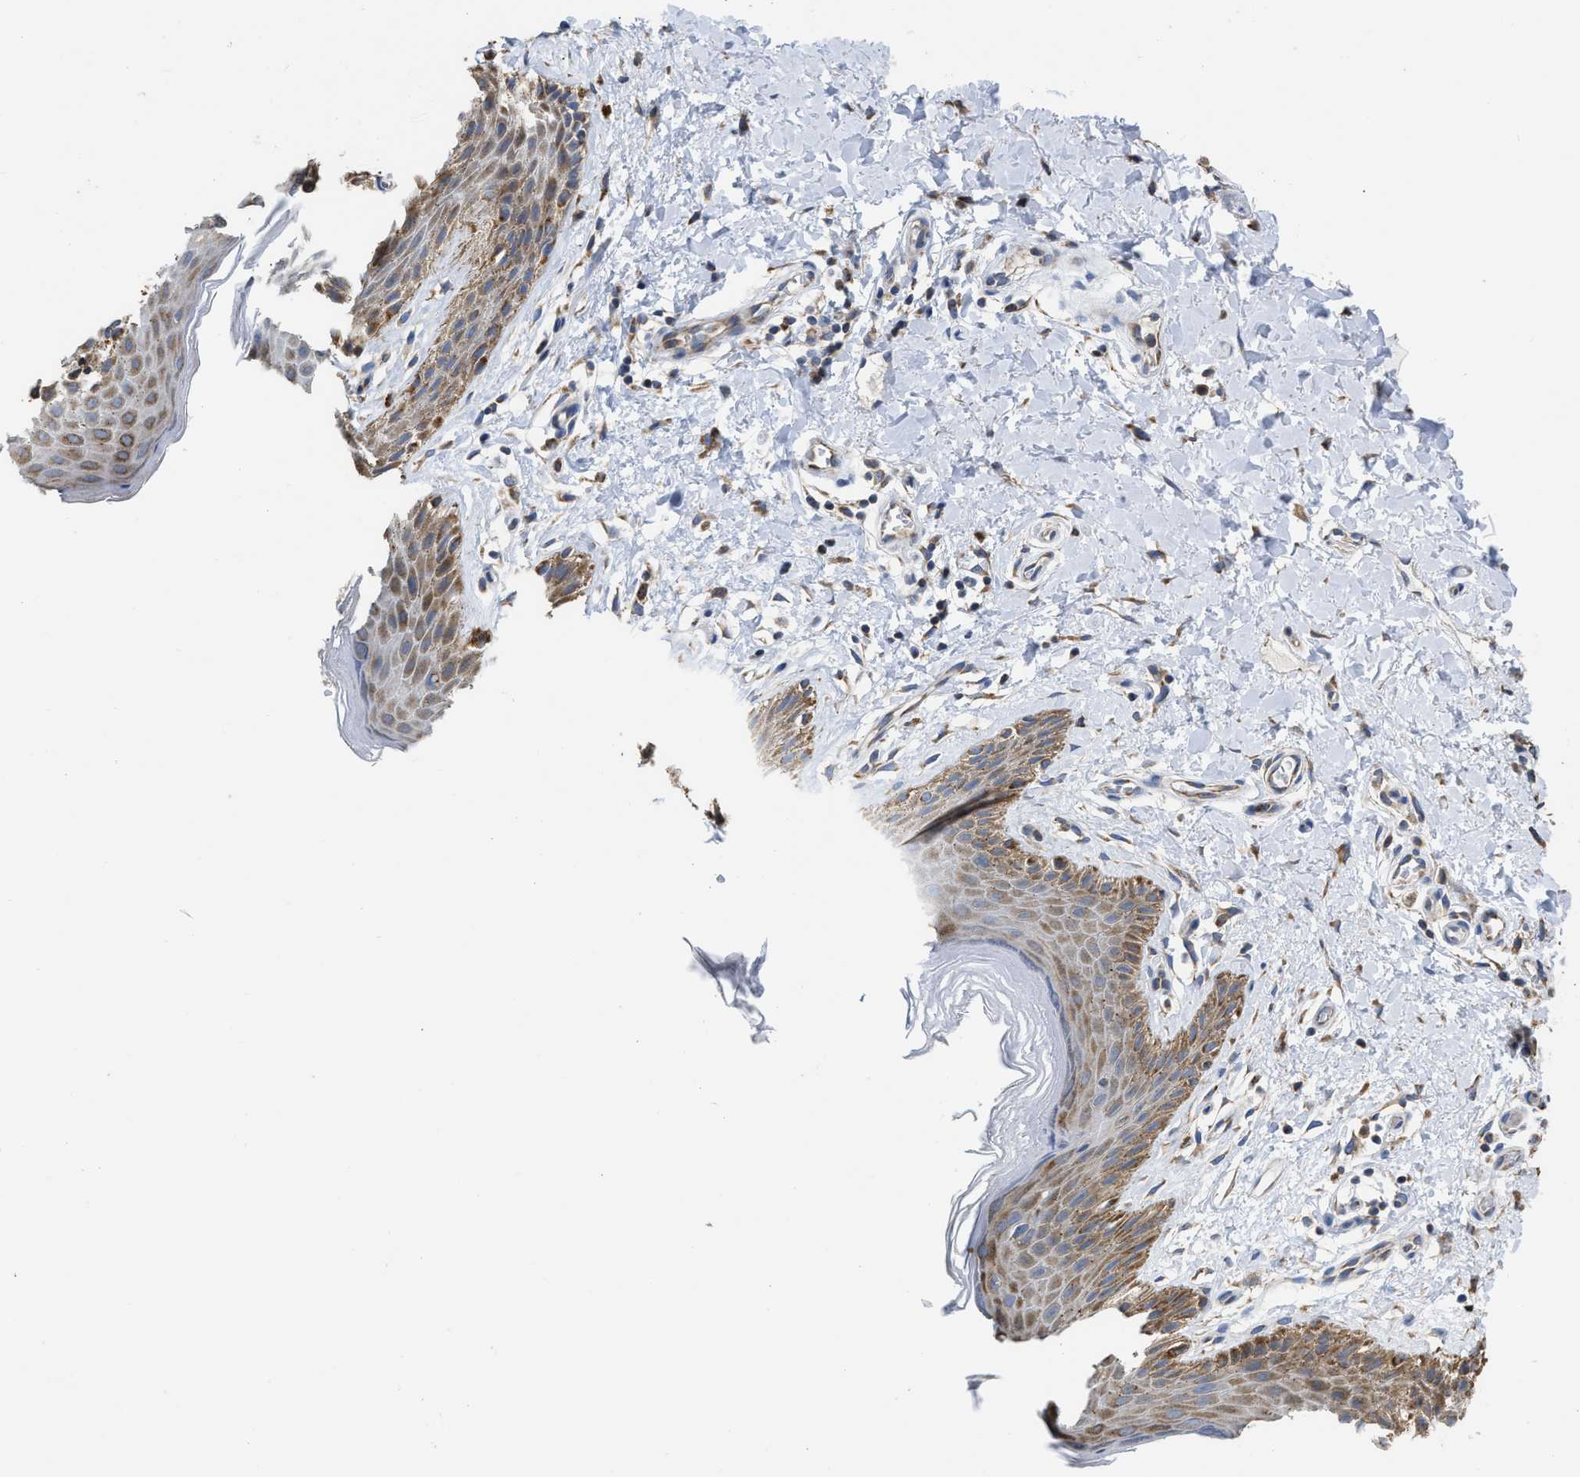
{"staining": {"intensity": "moderate", "quantity": ">75%", "location": "cytoplasmic/membranous"}, "tissue": "skin", "cell_type": "Epidermal cells", "image_type": "normal", "snomed": [{"axis": "morphology", "description": "Normal tissue, NOS"}, {"axis": "topography", "description": "Anal"}], "caption": "A medium amount of moderate cytoplasmic/membranous positivity is seen in about >75% of epidermal cells in normal skin. (DAB (3,3'-diaminobenzidine) = brown stain, brightfield microscopy at high magnification).", "gene": "AK2", "patient": {"sex": "male", "age": 44}}